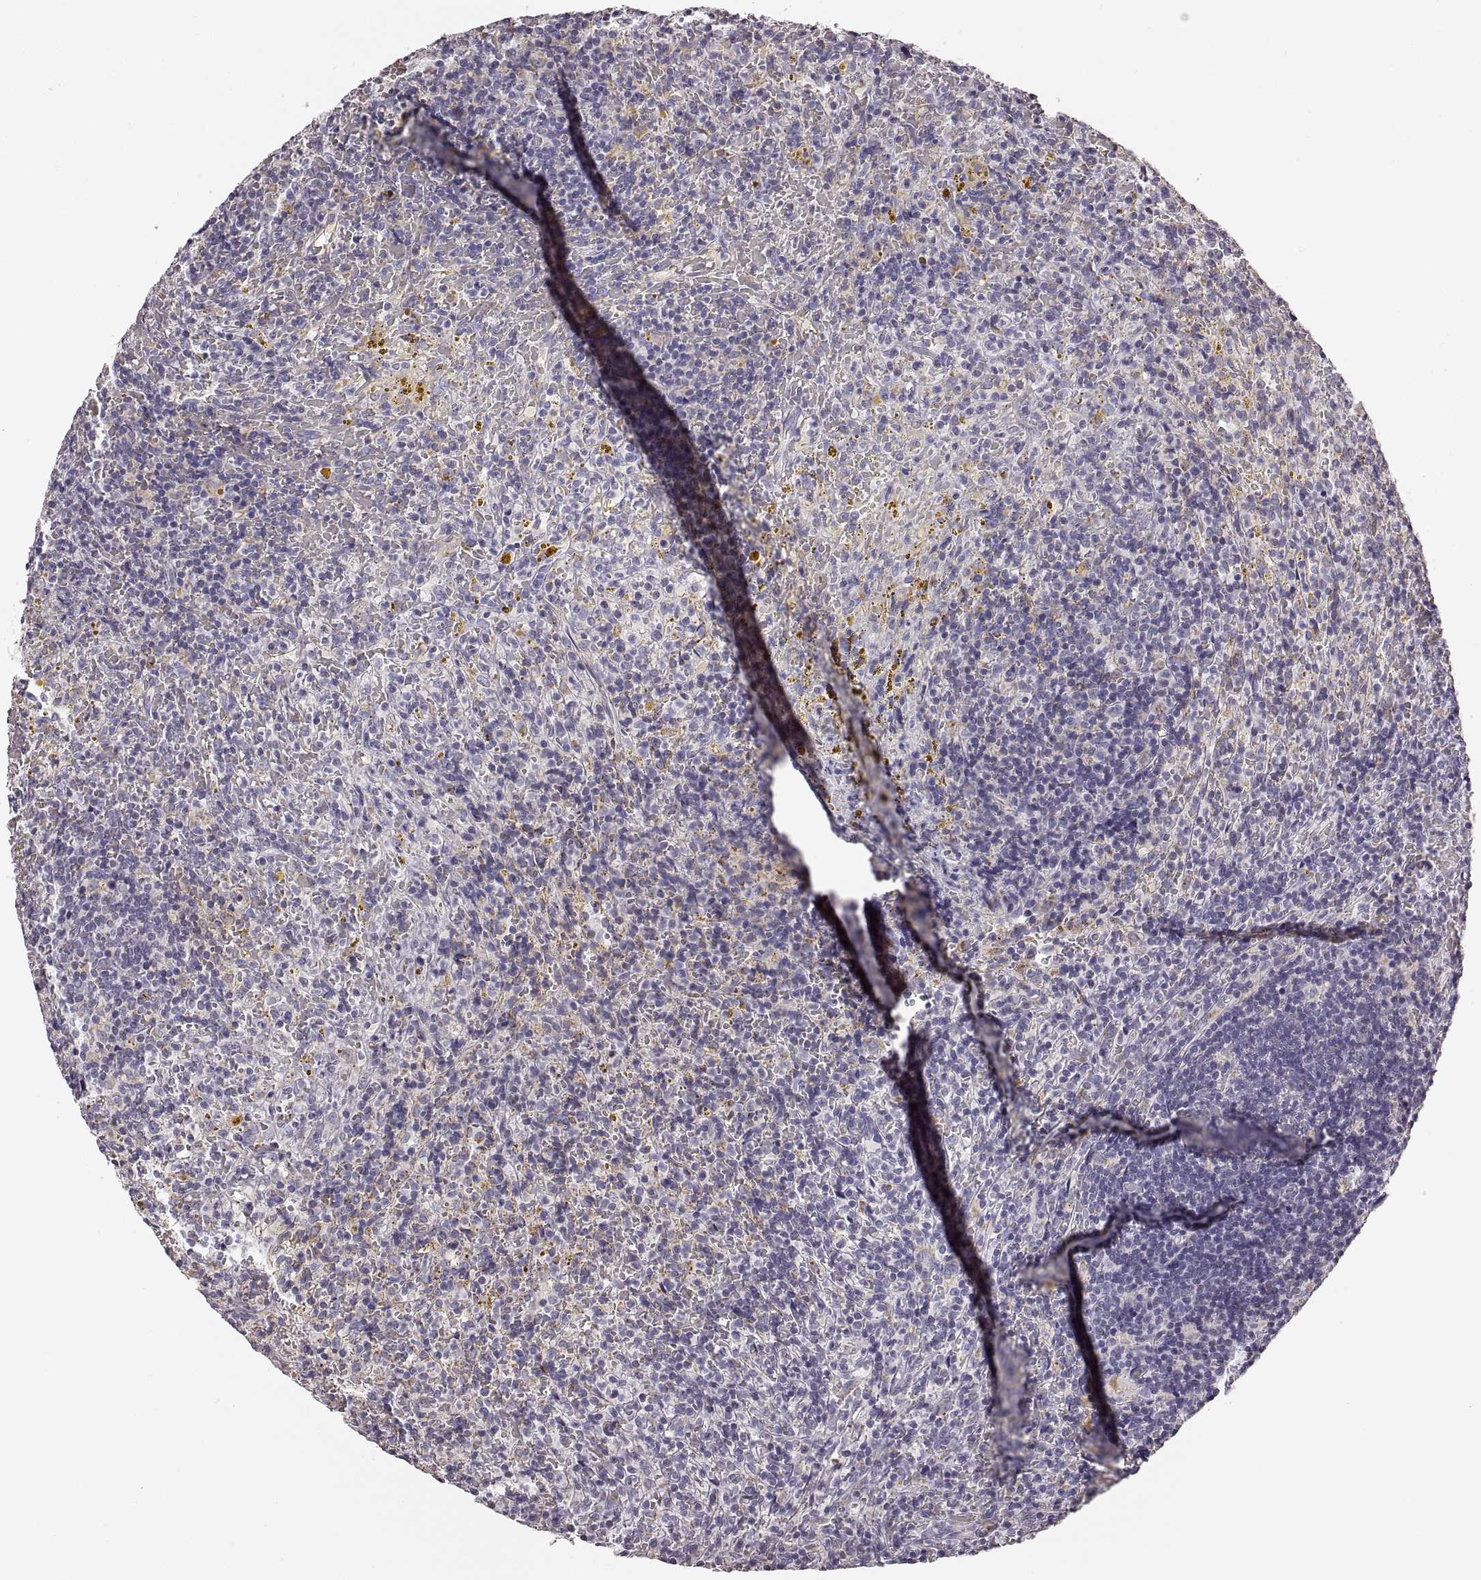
{"staining": {"intensity": "negative", "quantity": "none", "location": "none"}, "tissue": "lymphoma", "cell_type": "Tumor cells", "image_type": "cancer", "snomed": [{"axis": "morphology", "description": "Malignant lymphoma, non-Hodgkin's type, Low grade"}, {"axis": "topography", "description": "Spleen"}], "caption": "Tumor cells show no significant protein staining in malignant lymphoma, non-Hodgkin's type (low-grade).", "gene": "RDH13", "patient": {"sex": "female", "age": 70}}